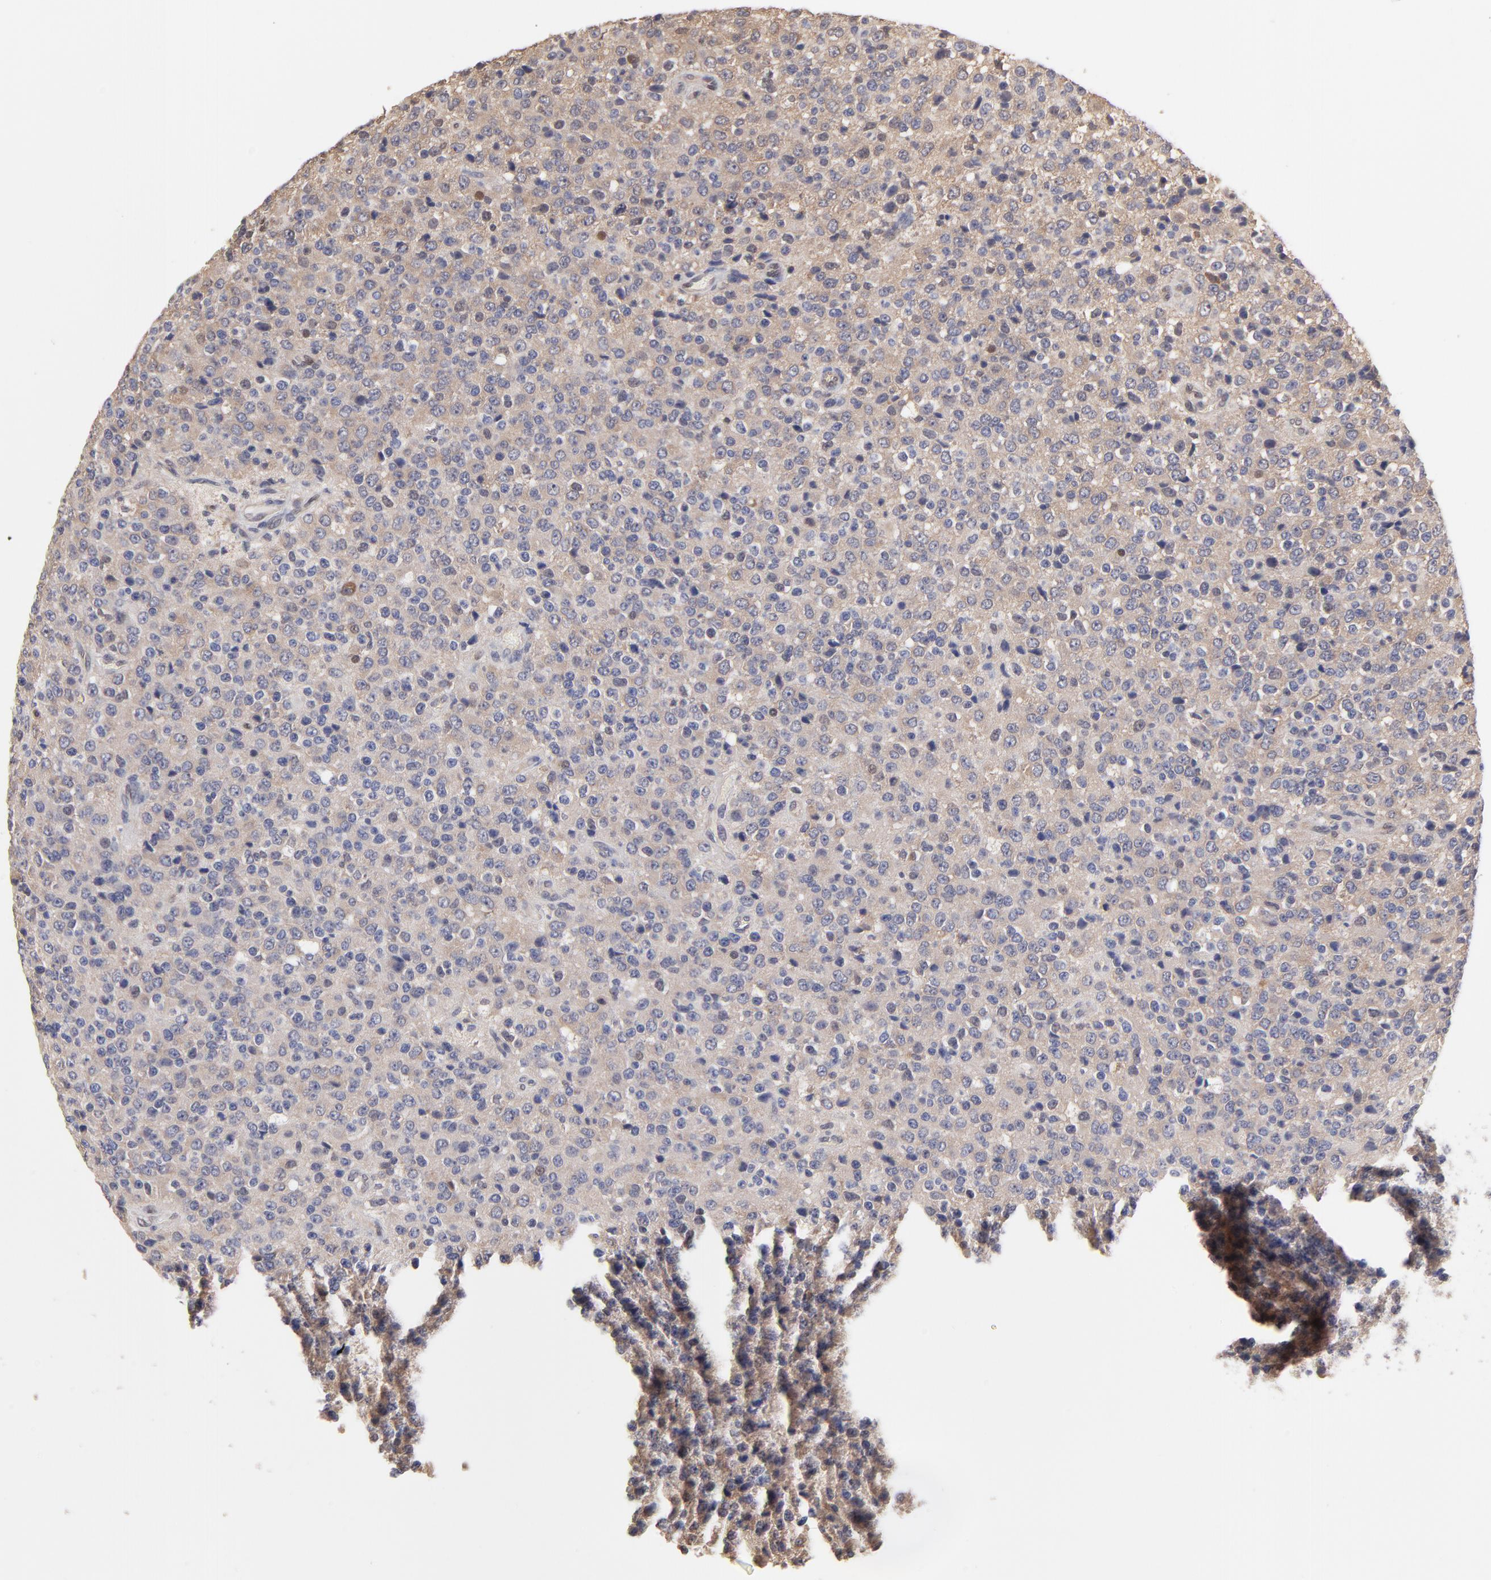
{"staining": {"intensity": "negative", "quantity": "none", "location": "none"}, "tissue": "glioma", "cell_type": "Tumor cells", "image_type": "cancer", "snomed": [{"axis": "morphology", "description": "Glioma, malignant, High grade"}, {"axis": "topography", "description": "pancreas cauda"}], "caption": "Image shows no significant protein expression in tumor cells of malignant high-grade glioma.", "gene": "CCT2", "patient": {"sex": "male", "age": 60}}